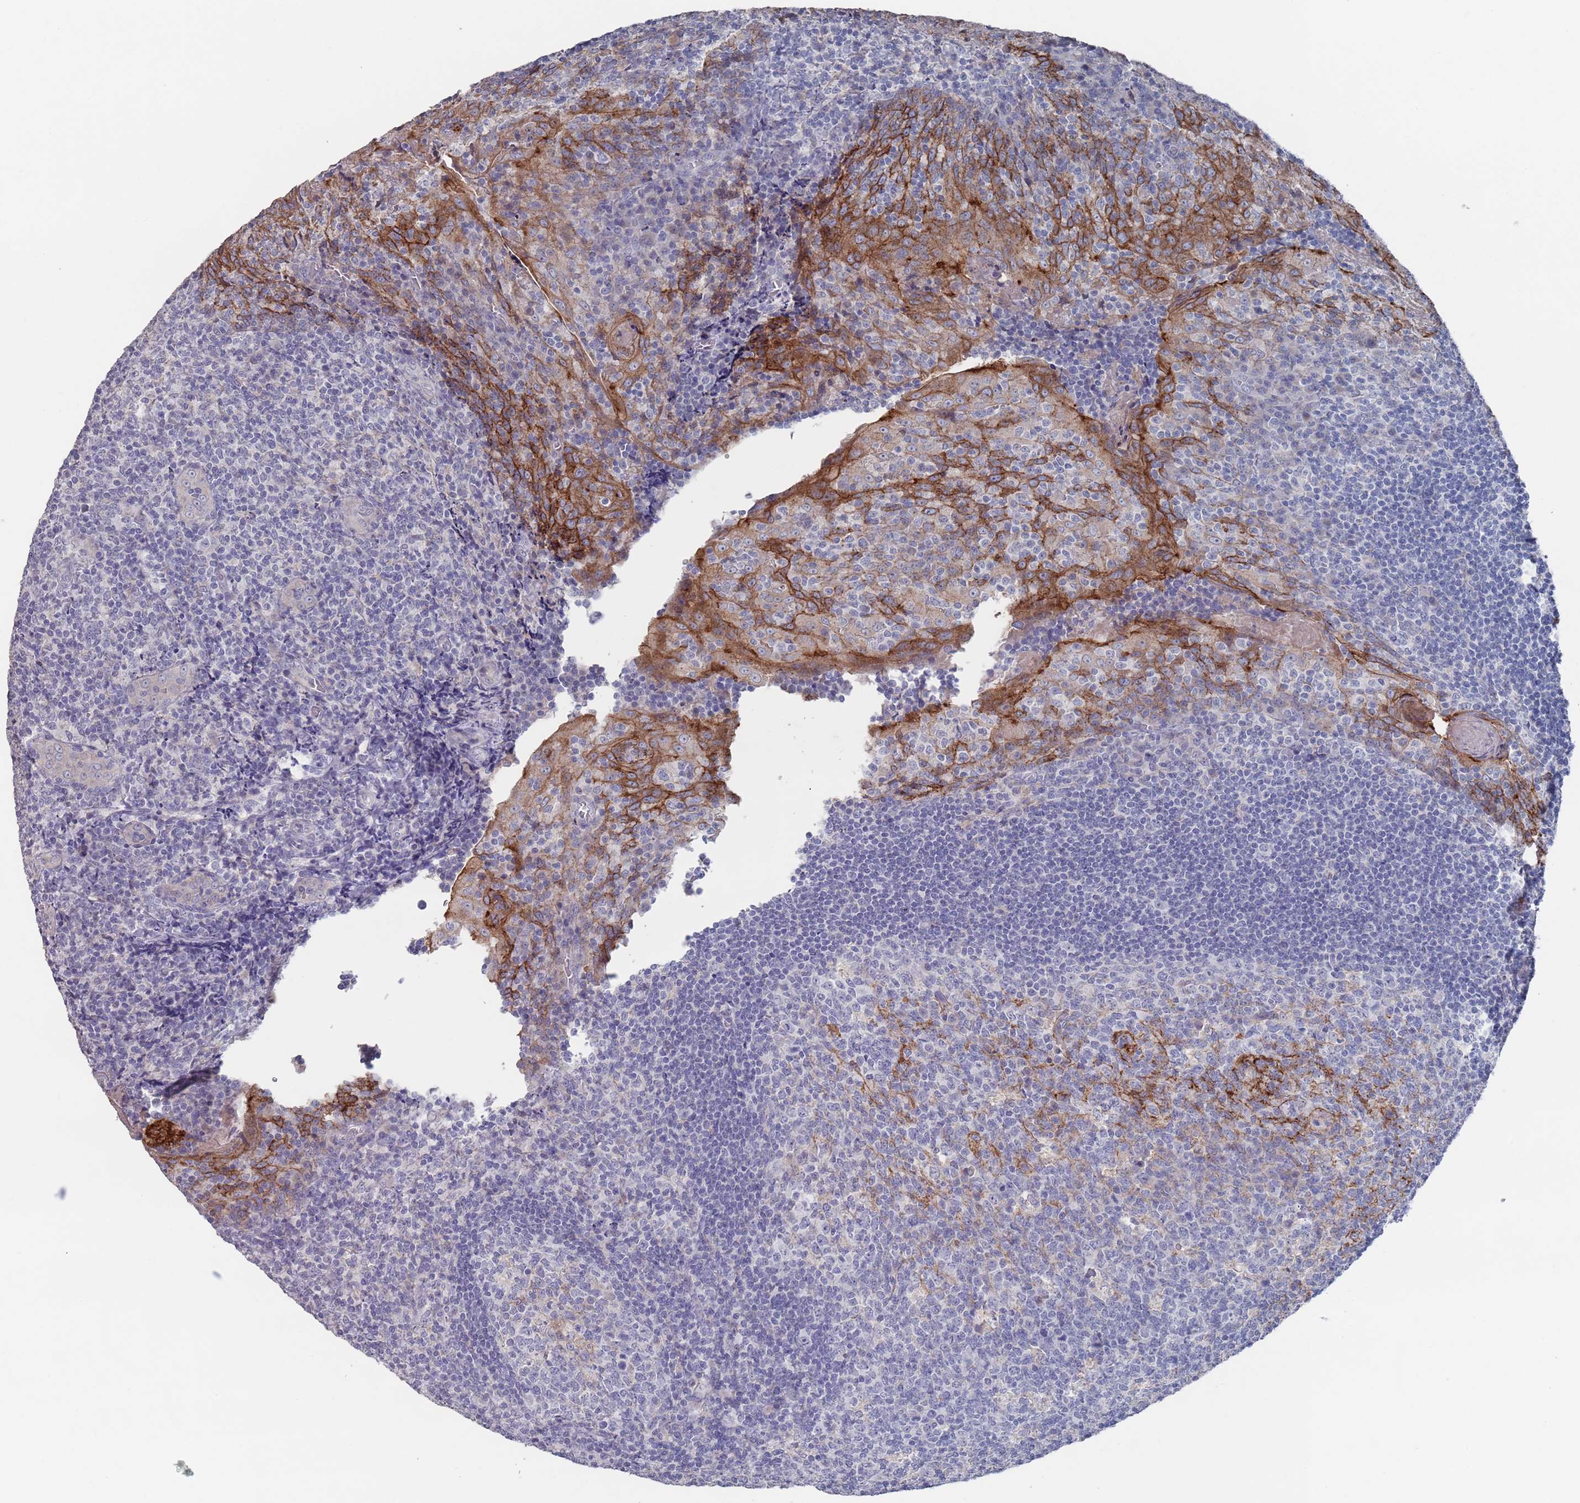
{"staining": {"intensity": "moderate", "quantity": "<25%", "location": "cytoplasmic/membranous"}, "tissue": "tonsil", "cell_type": "Germinal center cells", "image_type": "normal", "snomed": [{"axis": "morphology", "description": "Normal tissue, NOS"}, {"axis": "topography", "description": "Tonsil"}], "caption": "Immunohistochemistry (DAB) staining of unremarkable human tonsil displays moderate cytoplasmic/membranous protein staining in approximately <25% of germinal center cells.", "gene": "PROM2", "patient": {"sex": "male", "age": 17}}